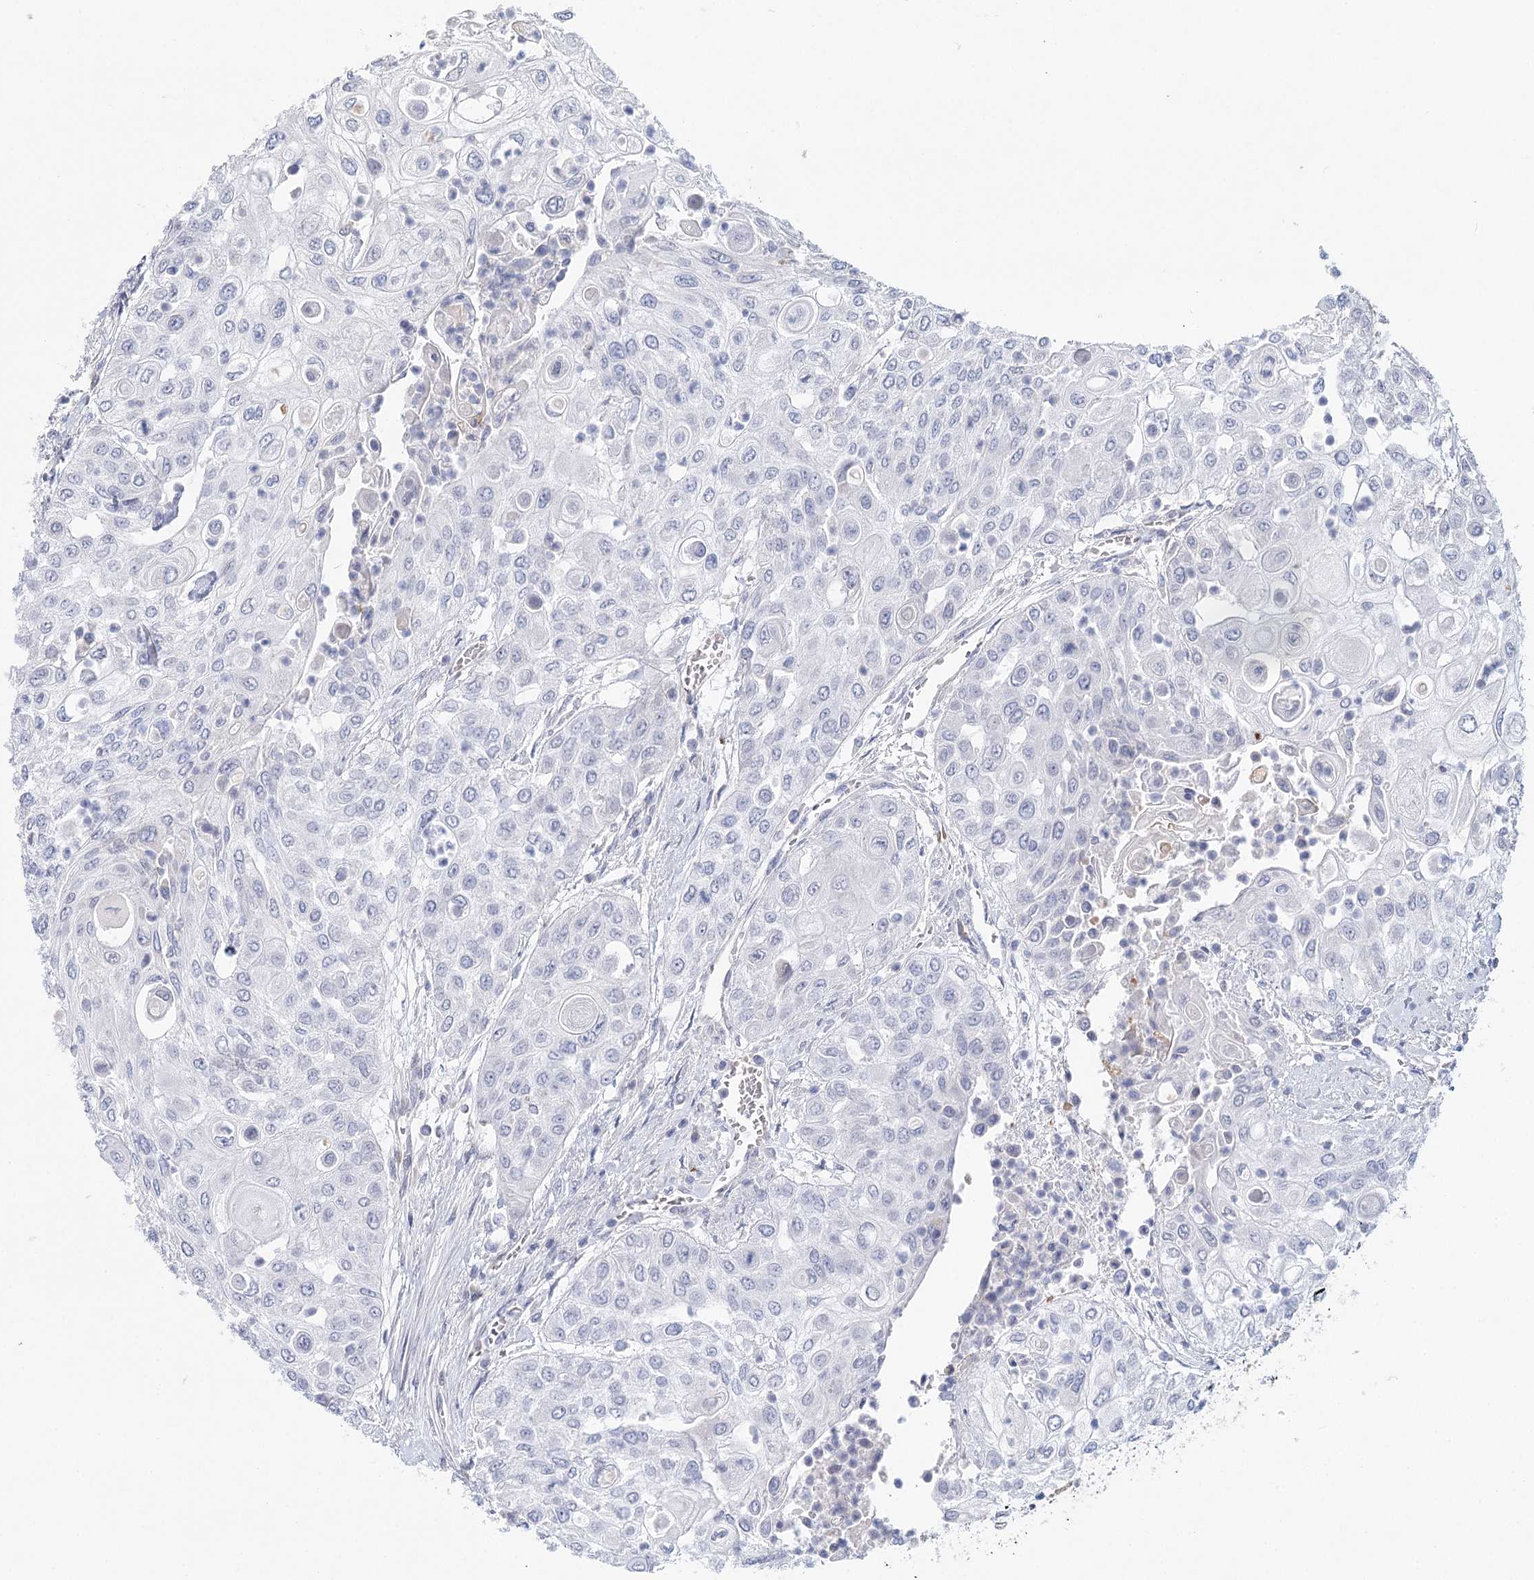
{"staining": {"intensity": "negative", "quantity": "none", "location": "none"}, "tissue": "urothelial cancer", "cell_type": "Tumor cells", "image_type": "cancer", "snomed": [{"axis": "morphology", "description": "Urothelial carcinoma, High grade"}, {"axis": "topography", "description": "Urinary bladder"}], "caption": "An immunohistochemistry histopathology image of urothelial cancer is shown. There is no staining in tumor cells of urothelial cancer. The staining is performed using DAB (3,3'-diaminobenzidine) brown chromogen with nuclei counter-stained in using hematoxylin.", "gene": "ARHGAP44", "patient": {"sex": "female", "age": 79}}